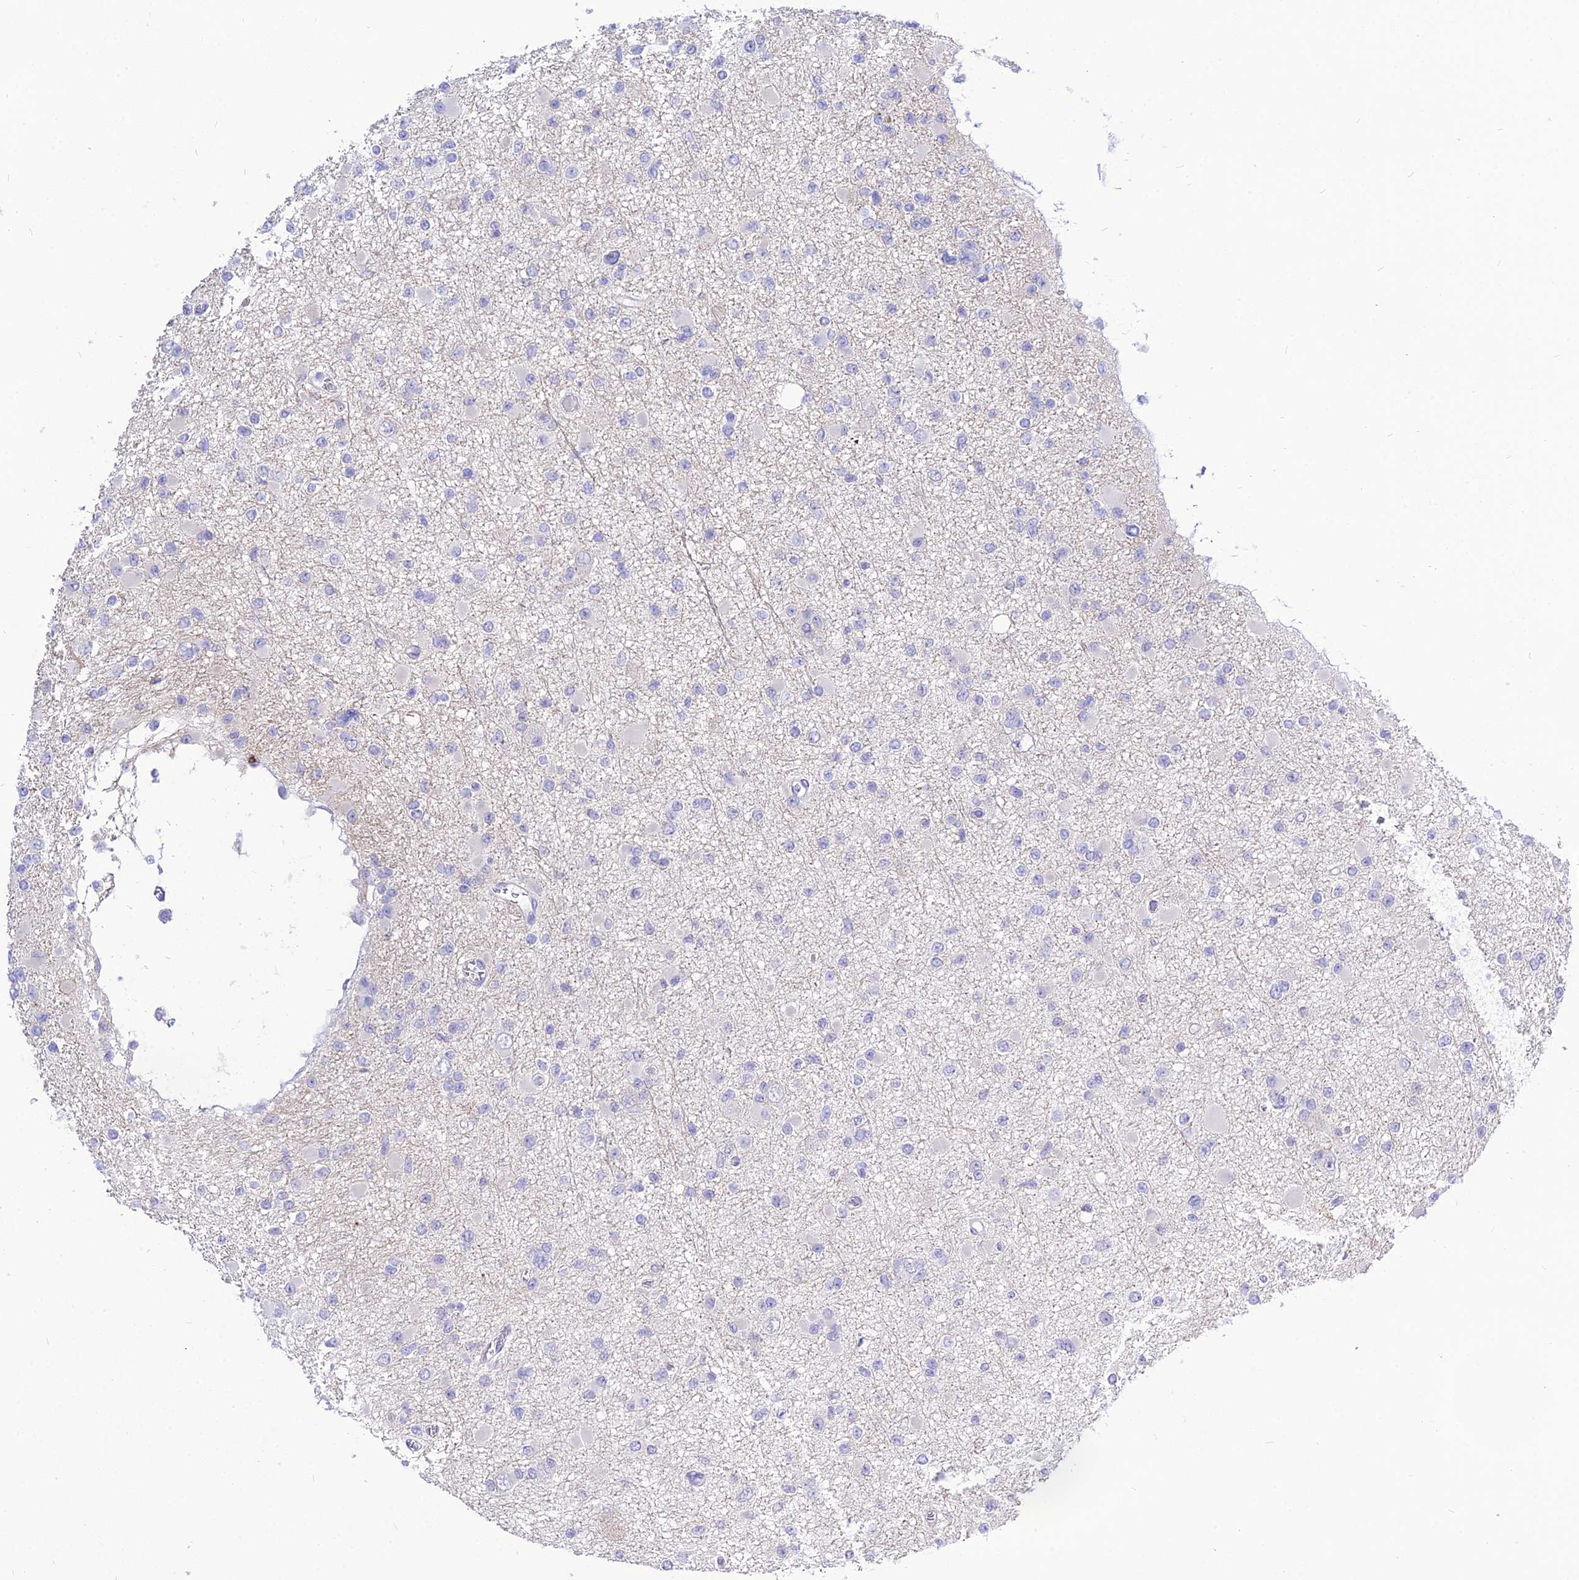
{"staining": {"intensity": "negative", "quantity": "none", "location": "none"}, "tissue": "glioma", "cell_type": "Tumor cells", "image_type": "cancer", "snomed": [{"axis": "morphology", "description": "Glioma, malignant, Low grade"}, {"axis": "topography", "description": "Brain"}], "caption": "Glioma was stained to show a protein in brown. There is no significant expression in tumor cells.", "gene": "DEFB107A", "patient": {"sex": "female", "age": 22}}